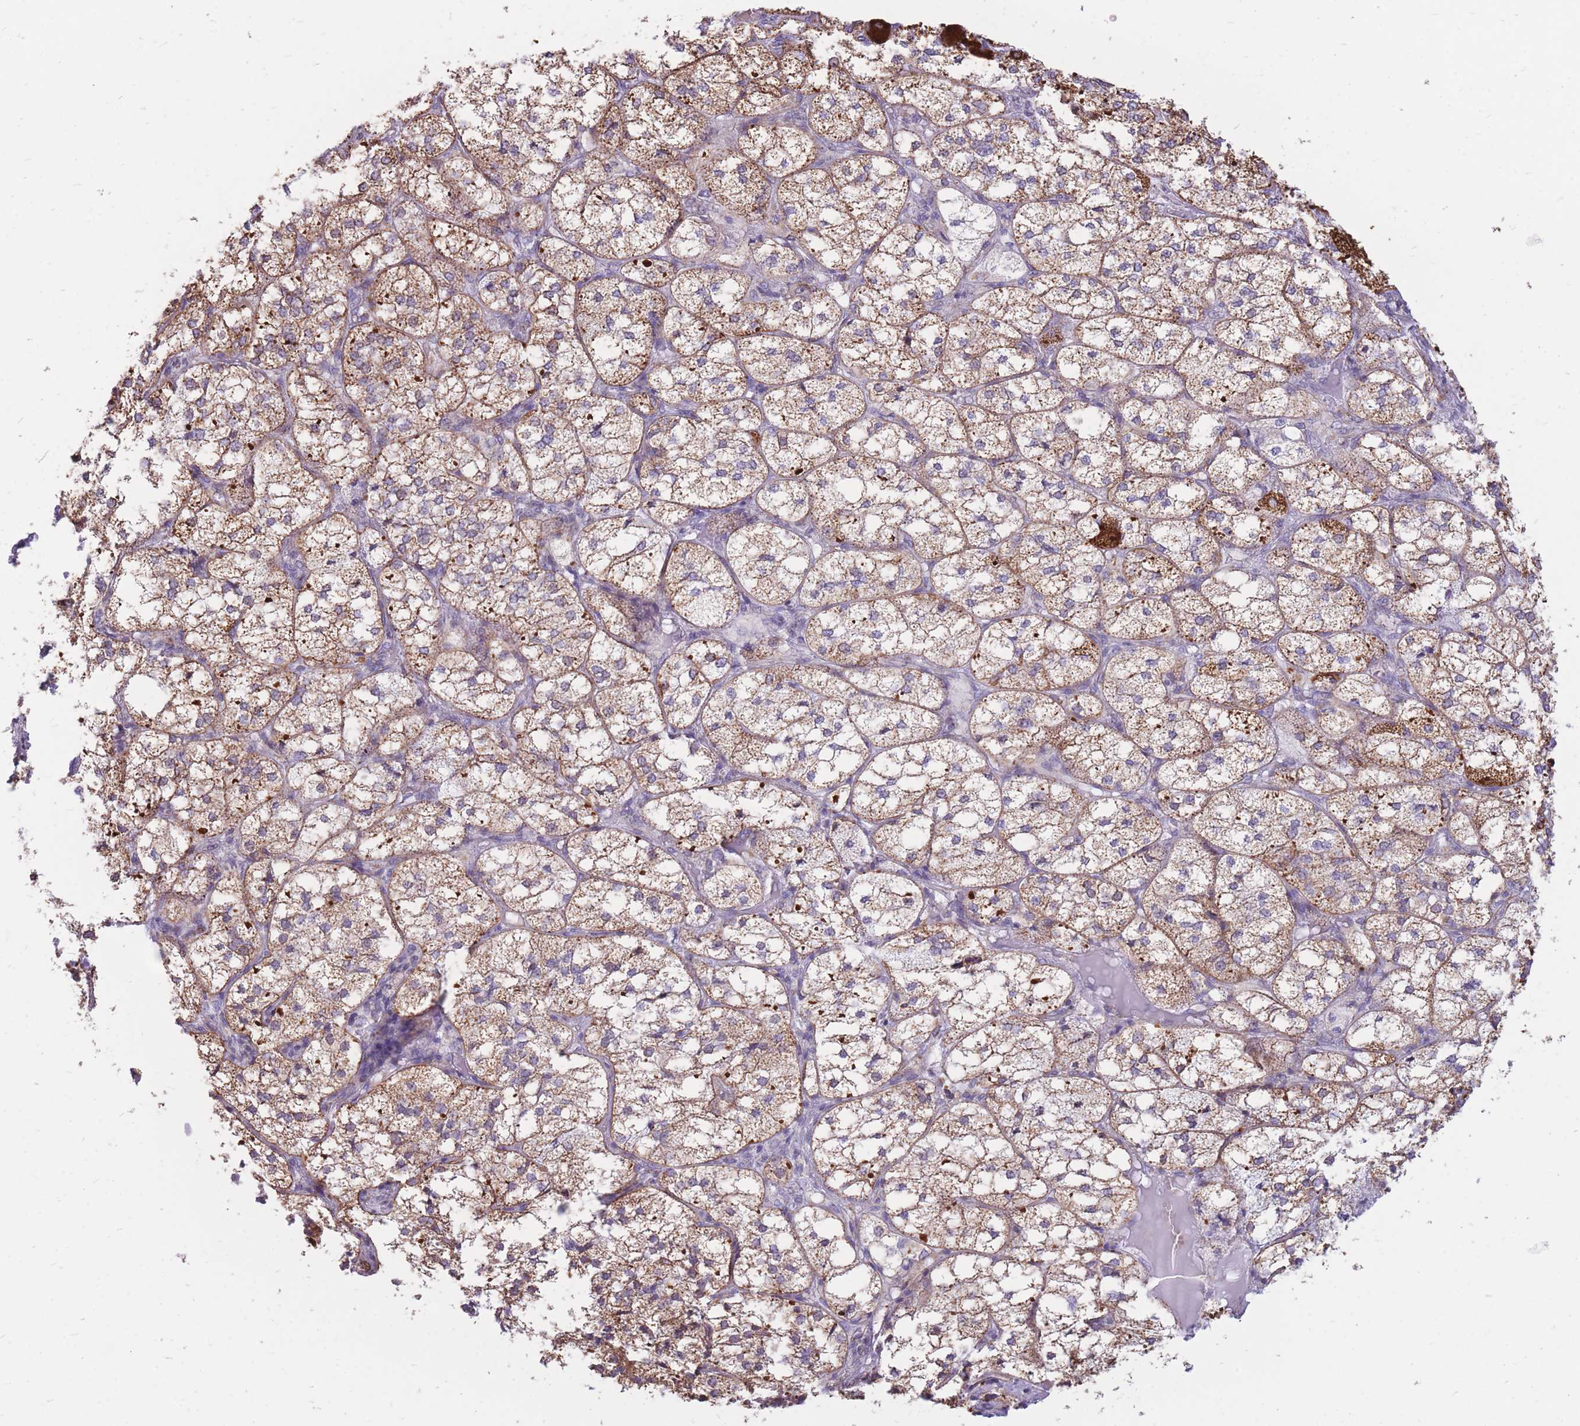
{"staining": {"intensity": "strong", "quantity": "<25%", "location": "cytoplasmic/membranous"}, "tissue": "adrenal gland", "cell_type": "Glandular cells", "image_type": "normal", "snomed": [{"axis": "morphology", "description": "Normal tissue, NOS"}, {"axis": "topography", "description": "Adrenal gland"}], "caption": "Protein analysis of normal adrenal gland exhibits strong cytoplasmic/membranous staining in approximately <25% of glandular cells. Using DAB (3,3'-diaminobenzidine) (brown) and hematoxylin (blue) stains, captured at high magnification using brightfield microscopy.", "gene": "PCSK1", "patient": {"sex": "female", "age": 61}}